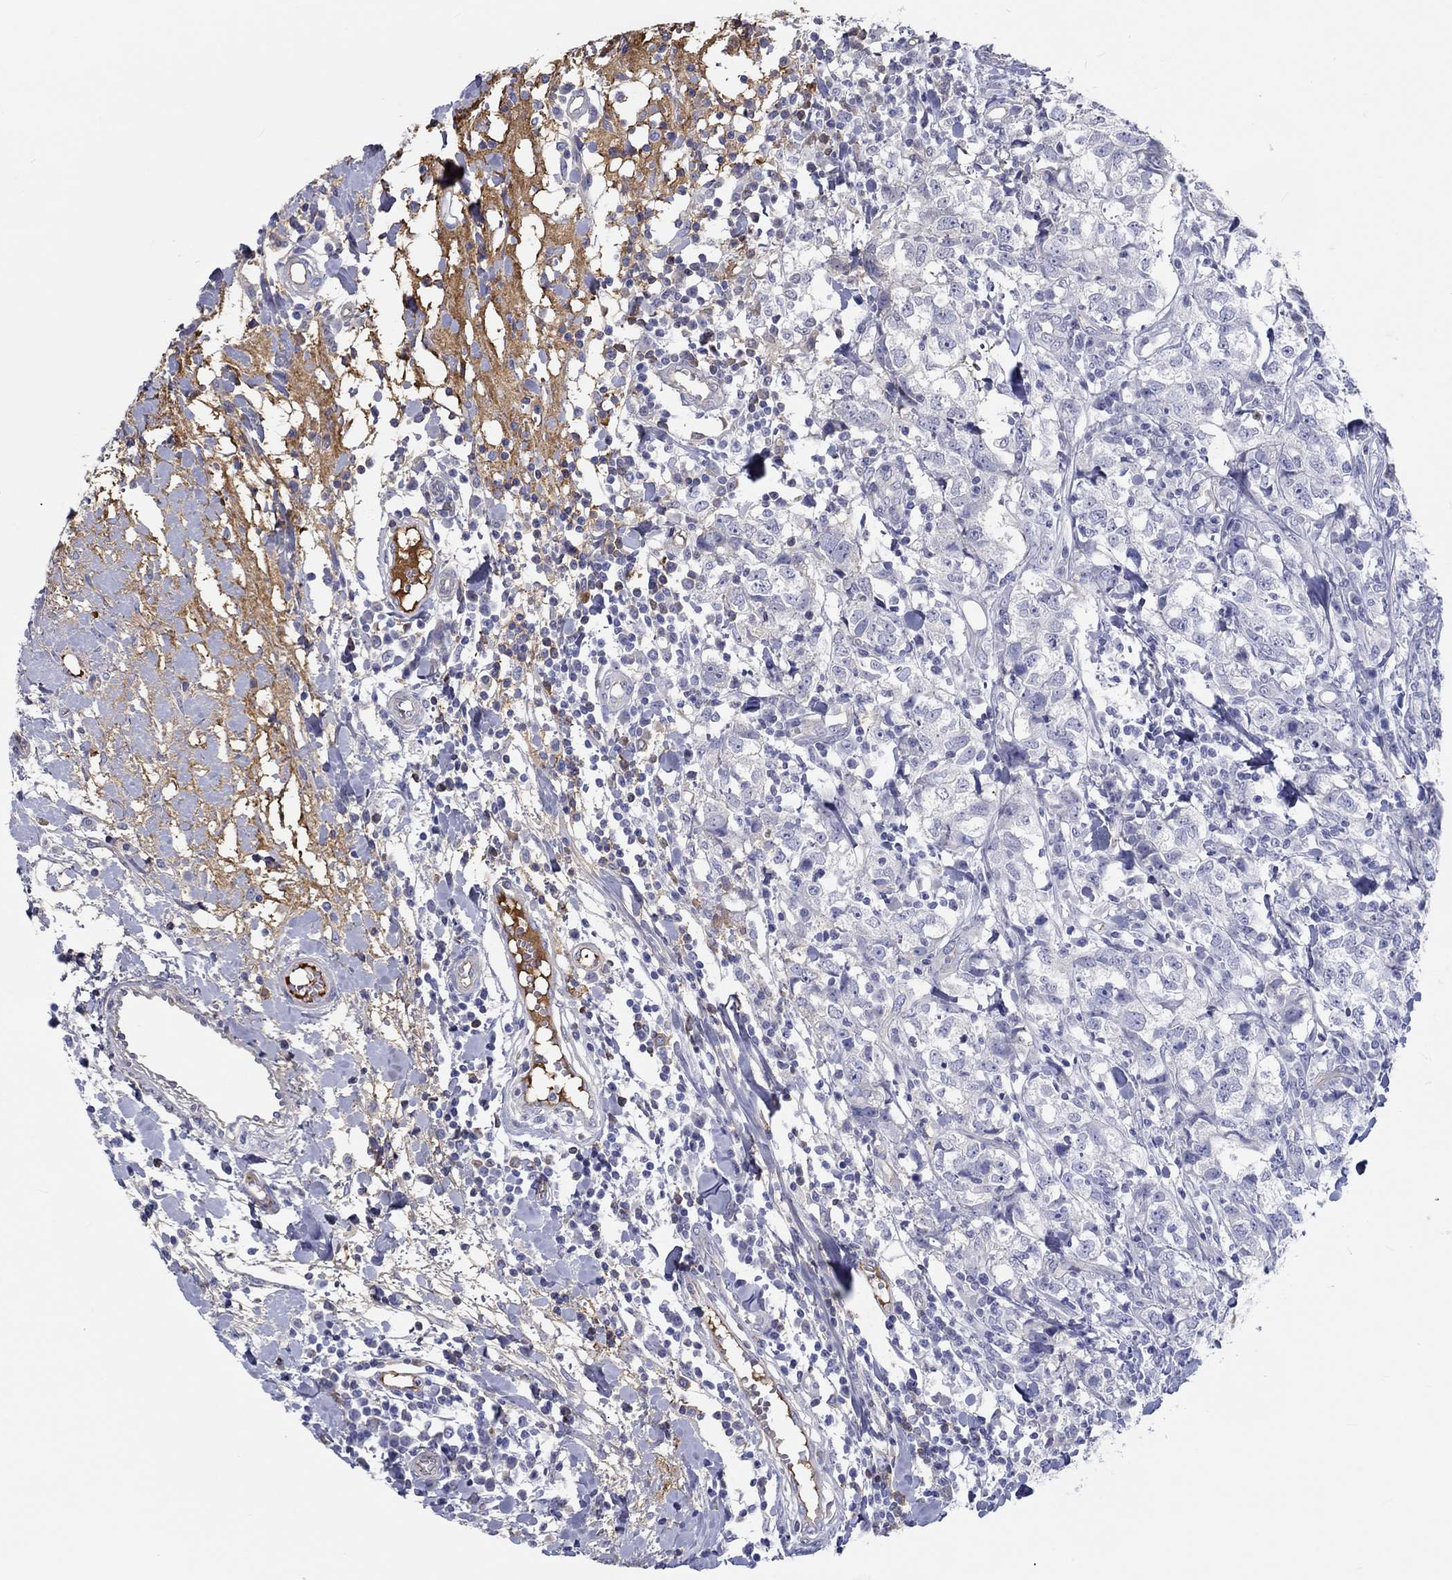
{"staining": {"intensity": "negative", "quantity": "none", "location": "none"}, "tissue": "breast cancer", "cell_type": "Tumor cells", "image_type": "cancer", "snomed": [{"axis": "morphology", "description": "Duct carcinoma"}, {"axis": "topography", "description": "Breast"}], "caption": "A micrograph of human breast cancer is negative for staining in tumor cells. (DAB IHC with hematoxylin counter stain).", "gene": "CDY2B", "patient": {"sex": "female", "age": 30}}